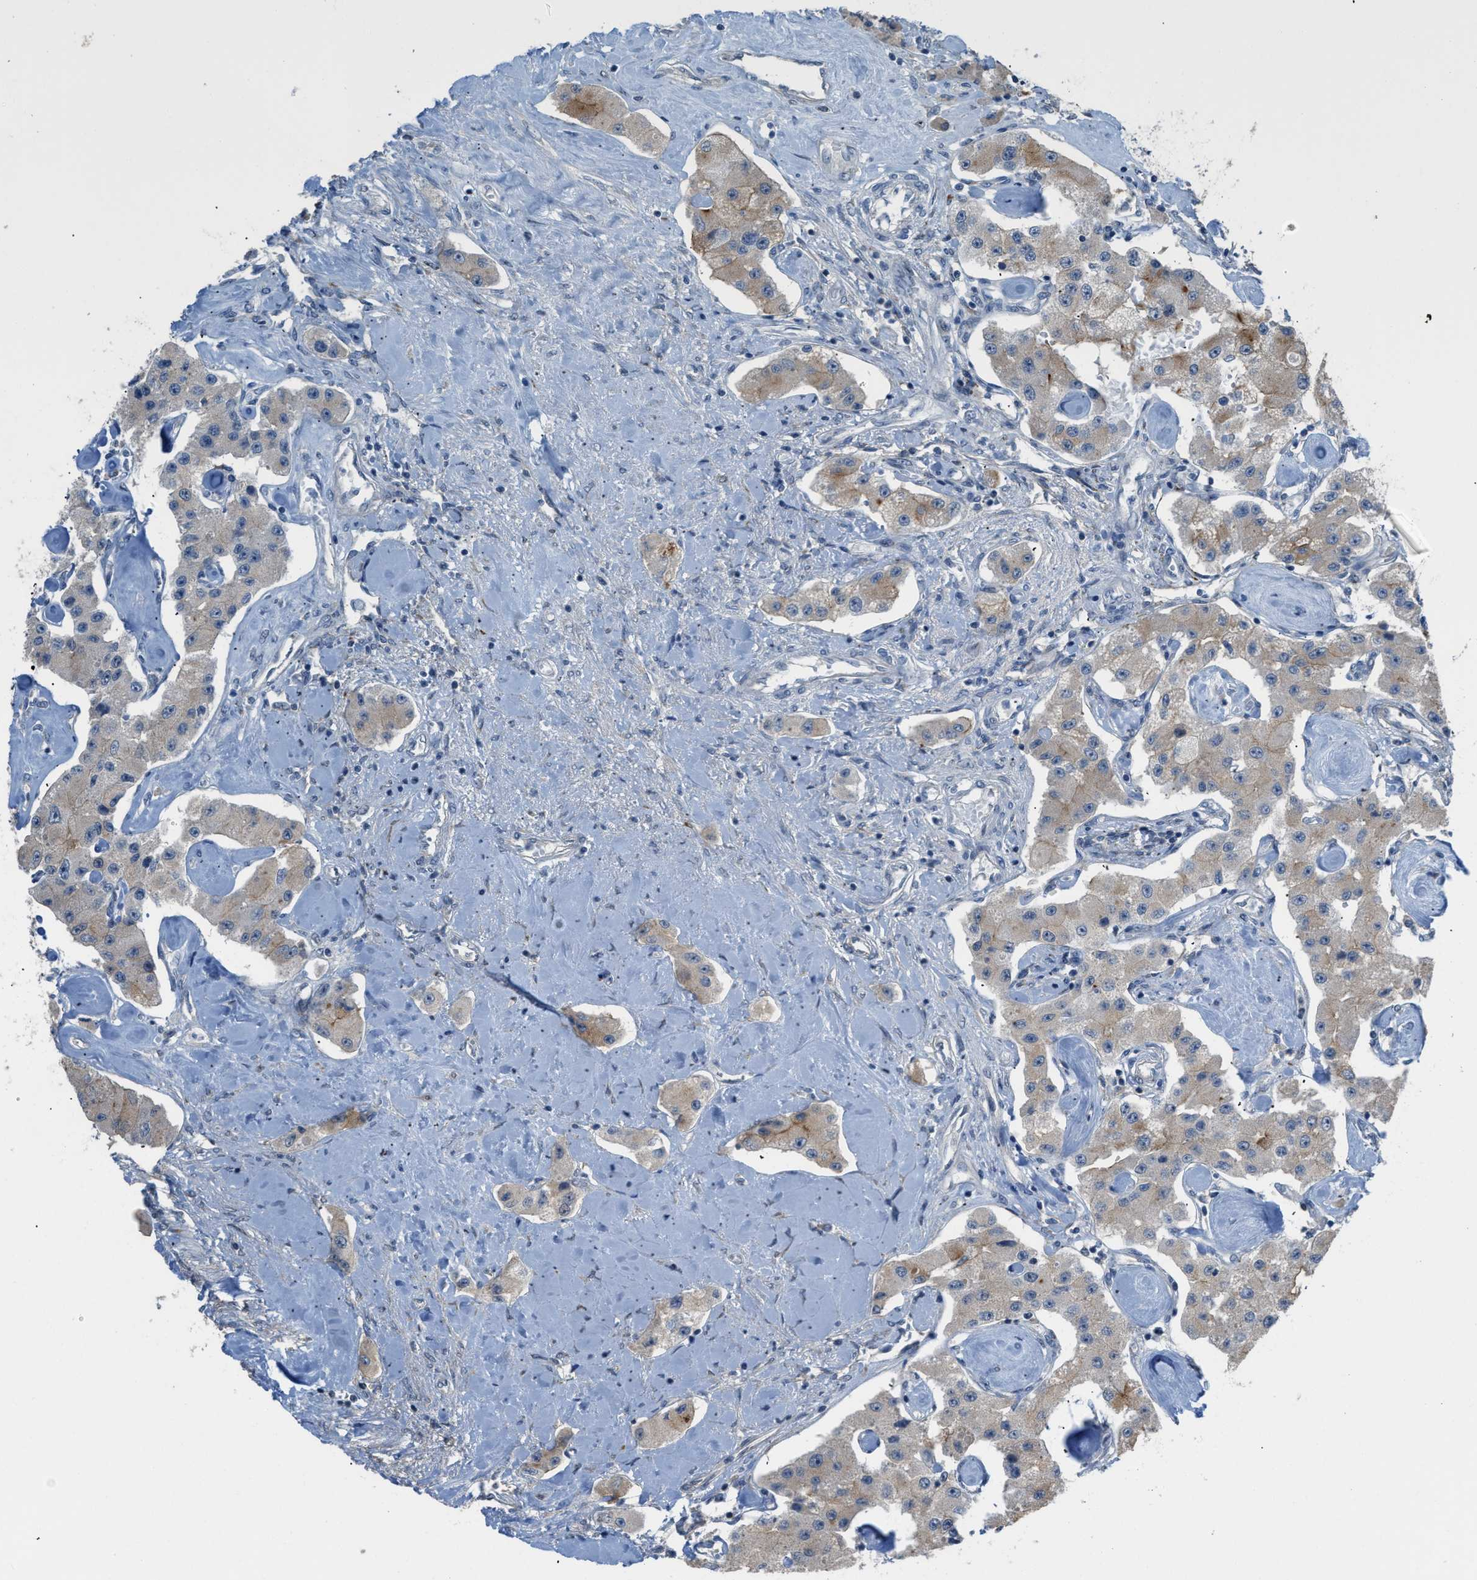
{"staining": {"intensity": "weak", "quantity": "25%-75%", "location": "cytoplasmic/membranous"}, "tissue": "carcinoid", "cell_type": "Tumor cells", "image_type": "cancer", "snomed": [{"axis": "morphology", "description": "Carcinoid, malignant, NOS"}, {"axis": "topography", "description": "Bronchus"}], "caption": "This micrograph shows malignant carcinoid stained with immunohistochemistry to label a protein in brown. The cytoplasmic/membranous of tumor cells show weak positivity for the protein. Nuclei are counter-stained blue.", "gene": "TMEM154", "patient": {"sex": "male", "age": 55}}